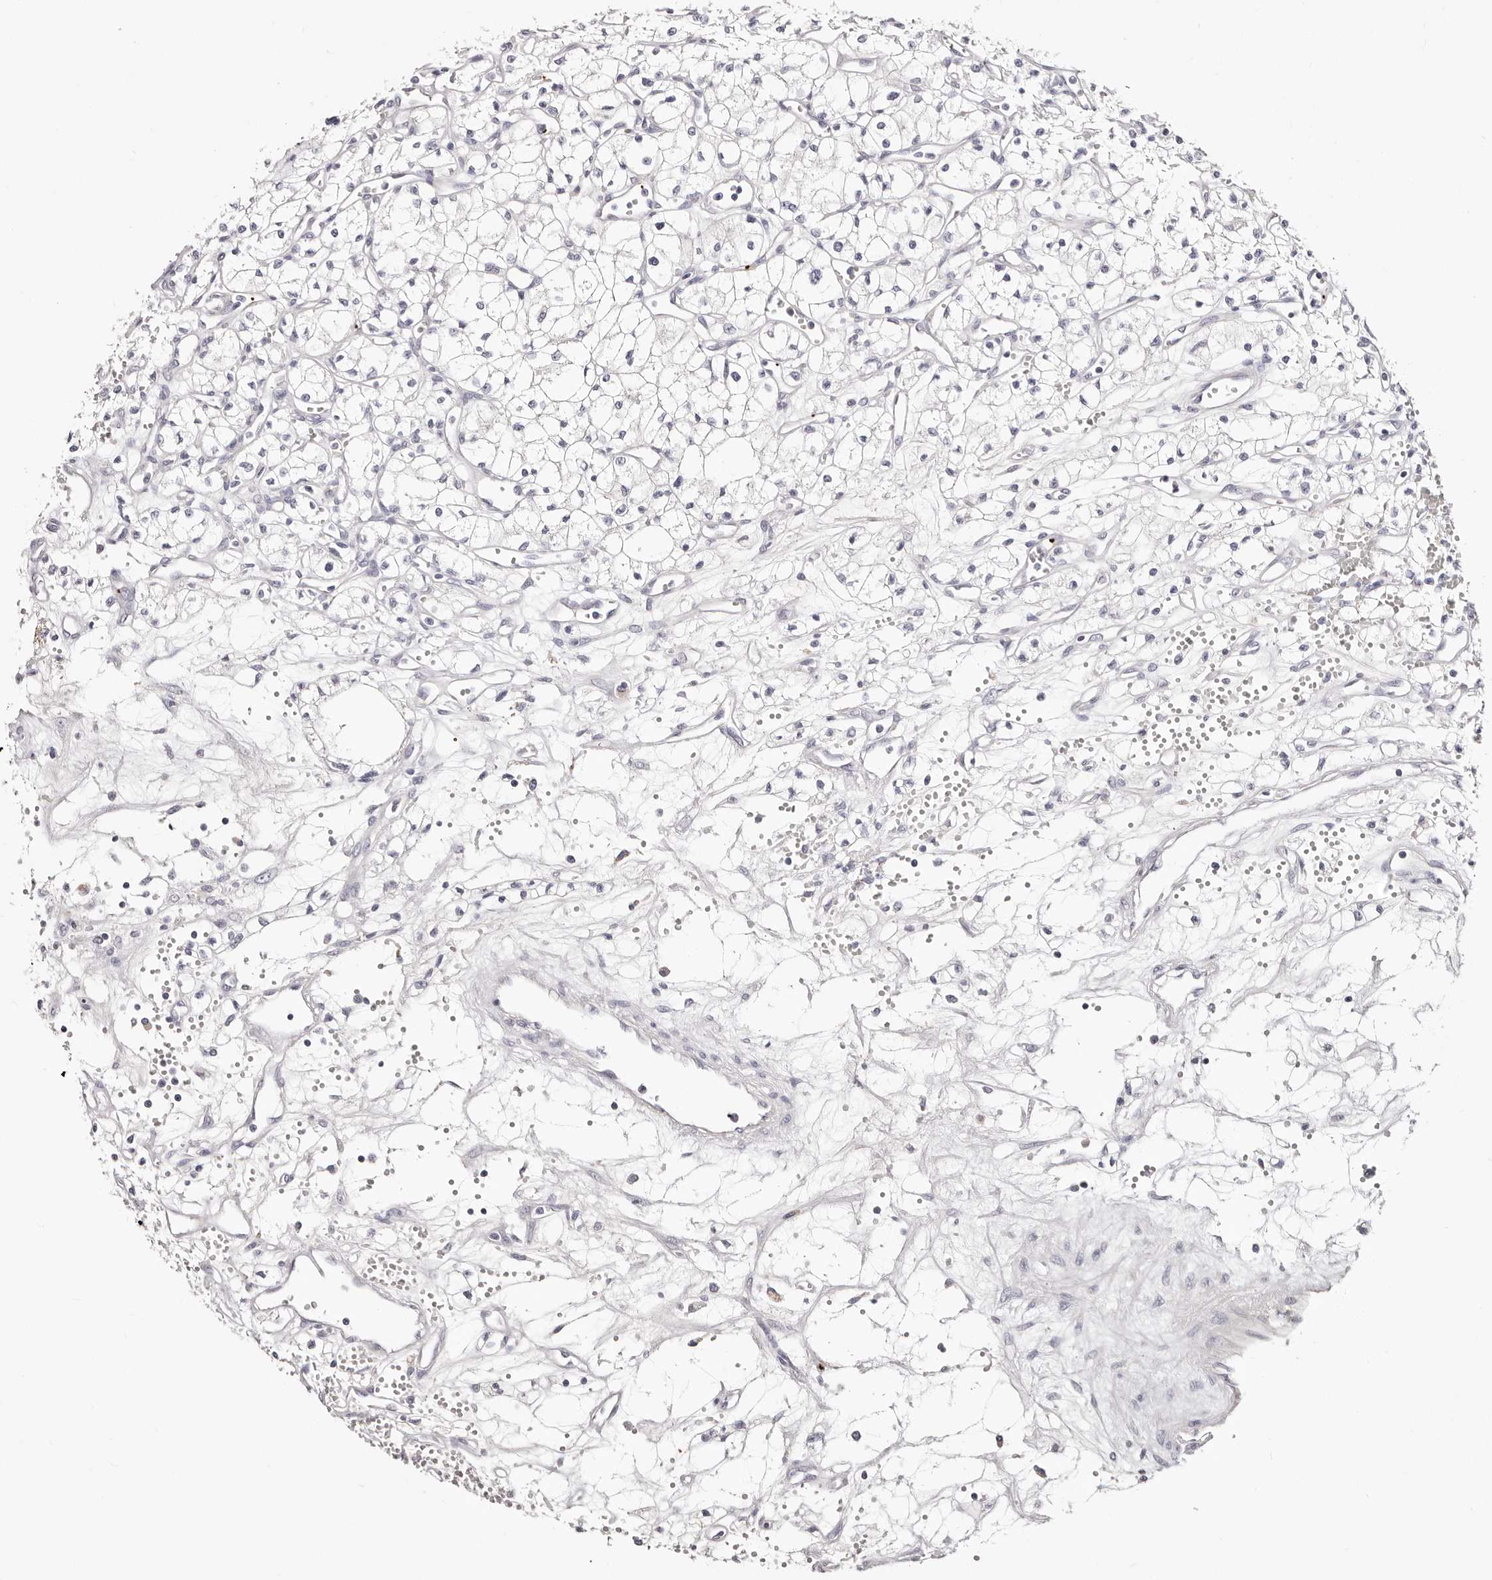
{"staining": {"intensity": "negative", "quantity": "none", "location": "none"}, "tissue": "renal cancer", "cell_type": "Tumor cells", "image_type": "cancer", "snomed": [{"axis": "morphology", "description": "Adenocarcinoma, NOS"}, {"axis": "topography", "description": "Kidney"}], "caption": "Immunohistochemistry photomicrograph of human renal cancer (adenocarcinoma) stained for a protein (brown), which displays no positivity in tumor cells. (DAB immunohistochemistry (IHC), high magnification).", "gene": "PF4", "patient": {"sex": "male", "age": 59}}